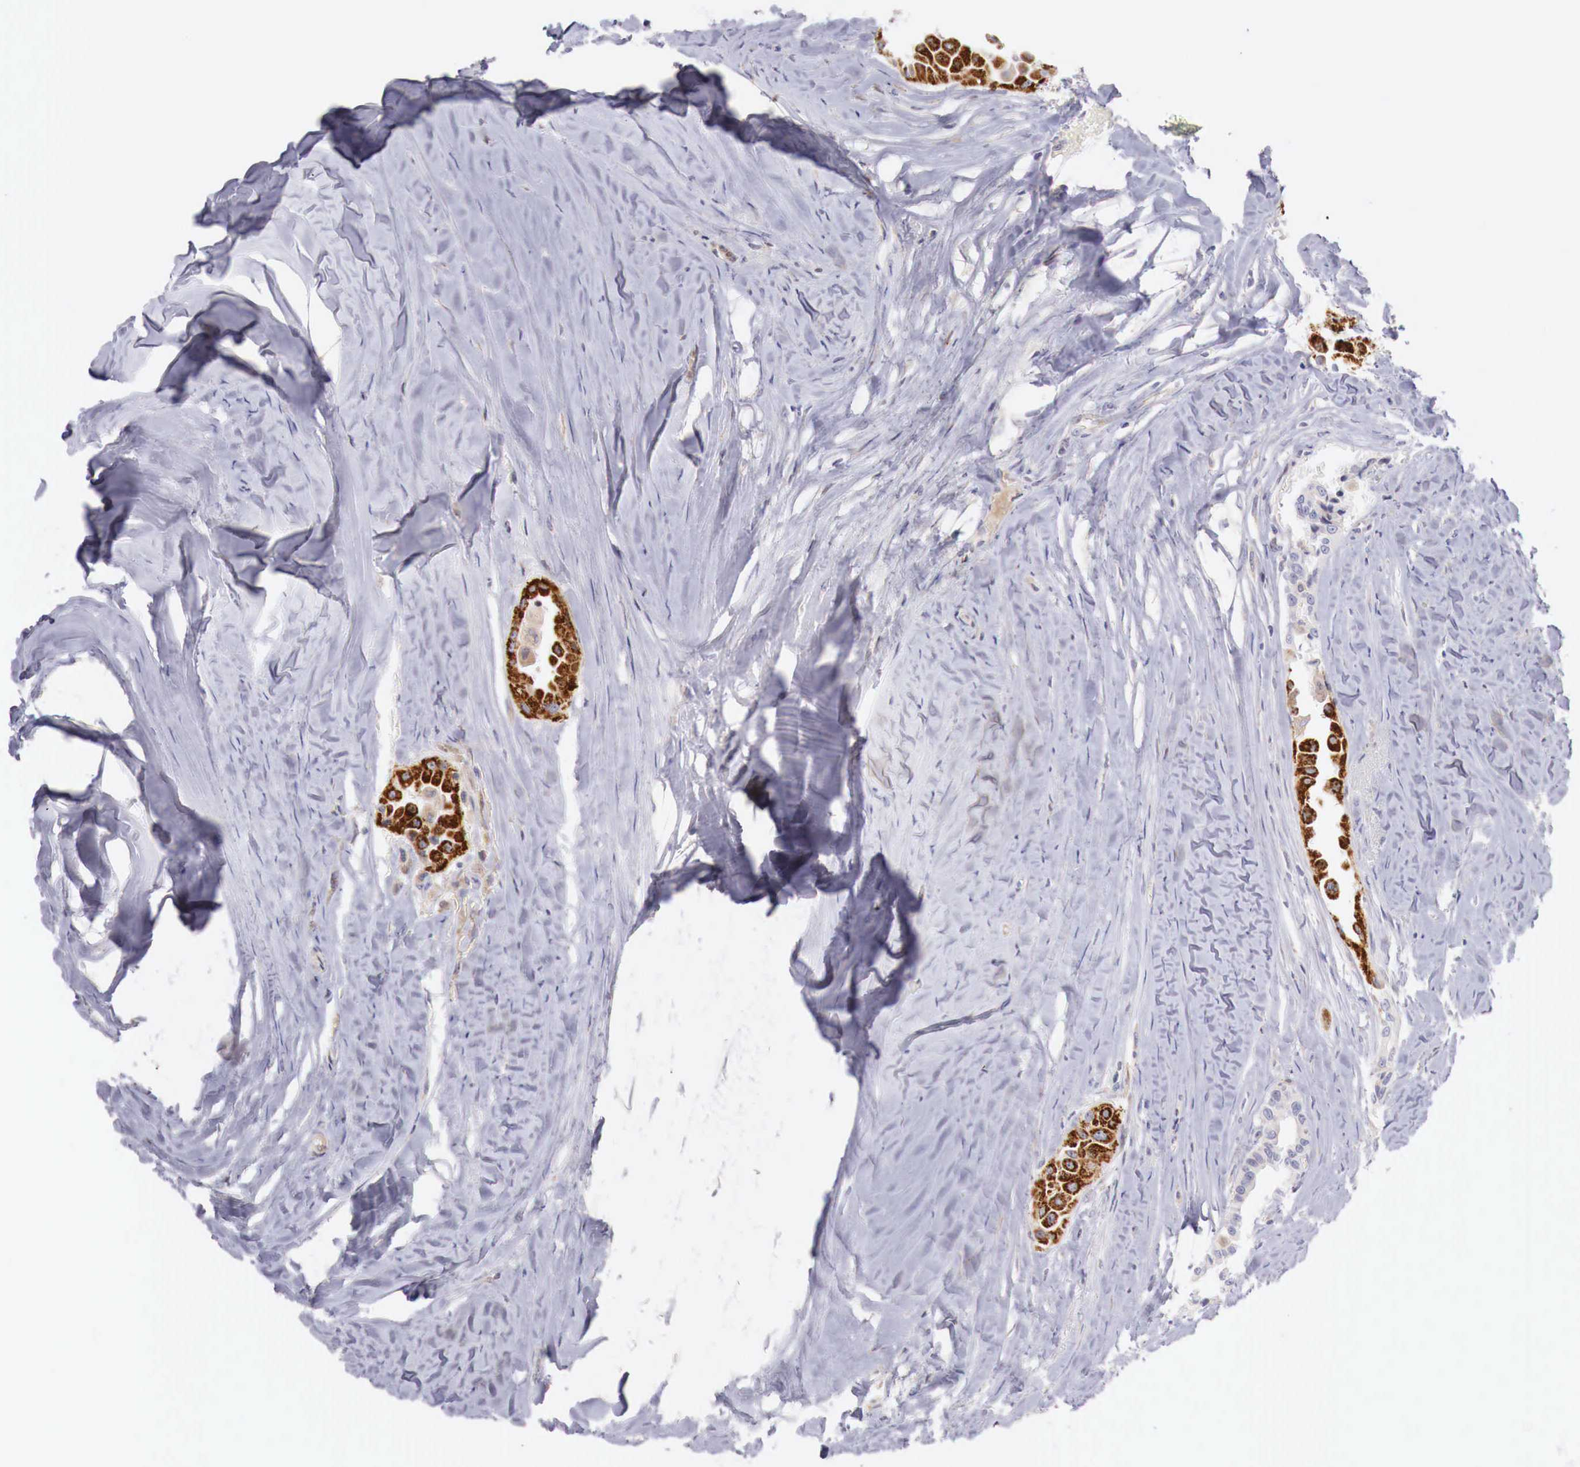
{"staining": {"intensity": "strong", "quantity": "25%-75%", "location": "cytoplasmic/membranous"}, "tissue": "thyroid cancer", "cell_type": "Tumor cells", "image_type": "cancer", "snomed": [{"axis": "morphology", "description": "Papillary adenocarcinoma, NOS"}, {"axis": "topography", "description": "Thyroid gland"}], "caption": "This is a micrograph of immunohistochemistry staining of thyroid cancer, which shows strong expression in the cytoplasmic/membranous of tumor cells.", "gene": "CLCN5", "patient": {"sex": "male", "age": 87}}